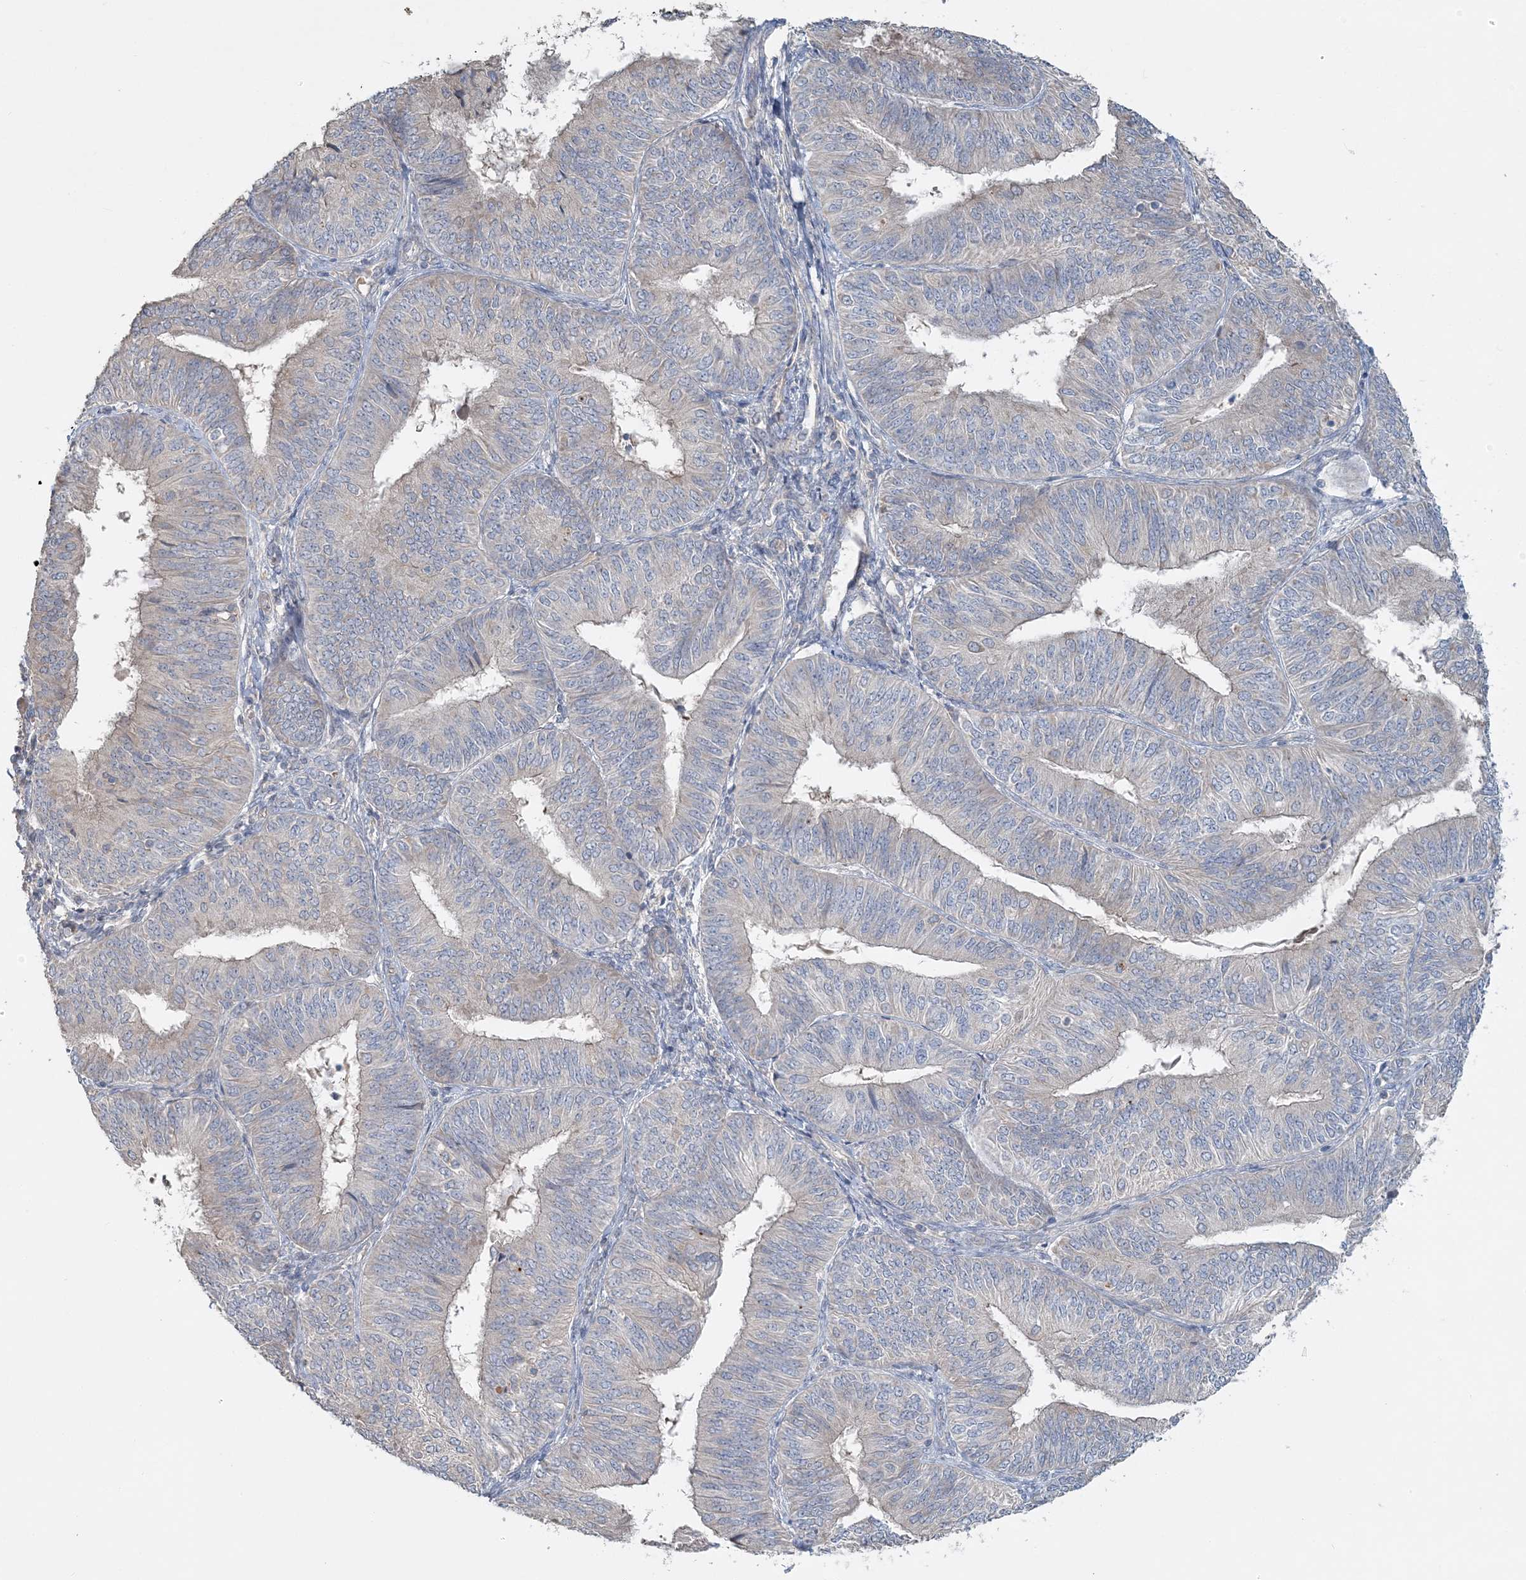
{"staining": {"intensity": "negative", "quantity": "none", "location": "none"}, "tissue": "endometrial cancer", "cell_type": "Tumor cells", "image_type": "cancer", "snomed": [{"axis": "morphology", "description": "Adenocarcinoma, NOS"}, {"axis": "topography", "description": "Endometrium"}], "caption": "The image shows no staining of tumor cells in endometrial cancer.", "gene": "SLC4A10", "patient": {"sex": "female", "age": 58}}